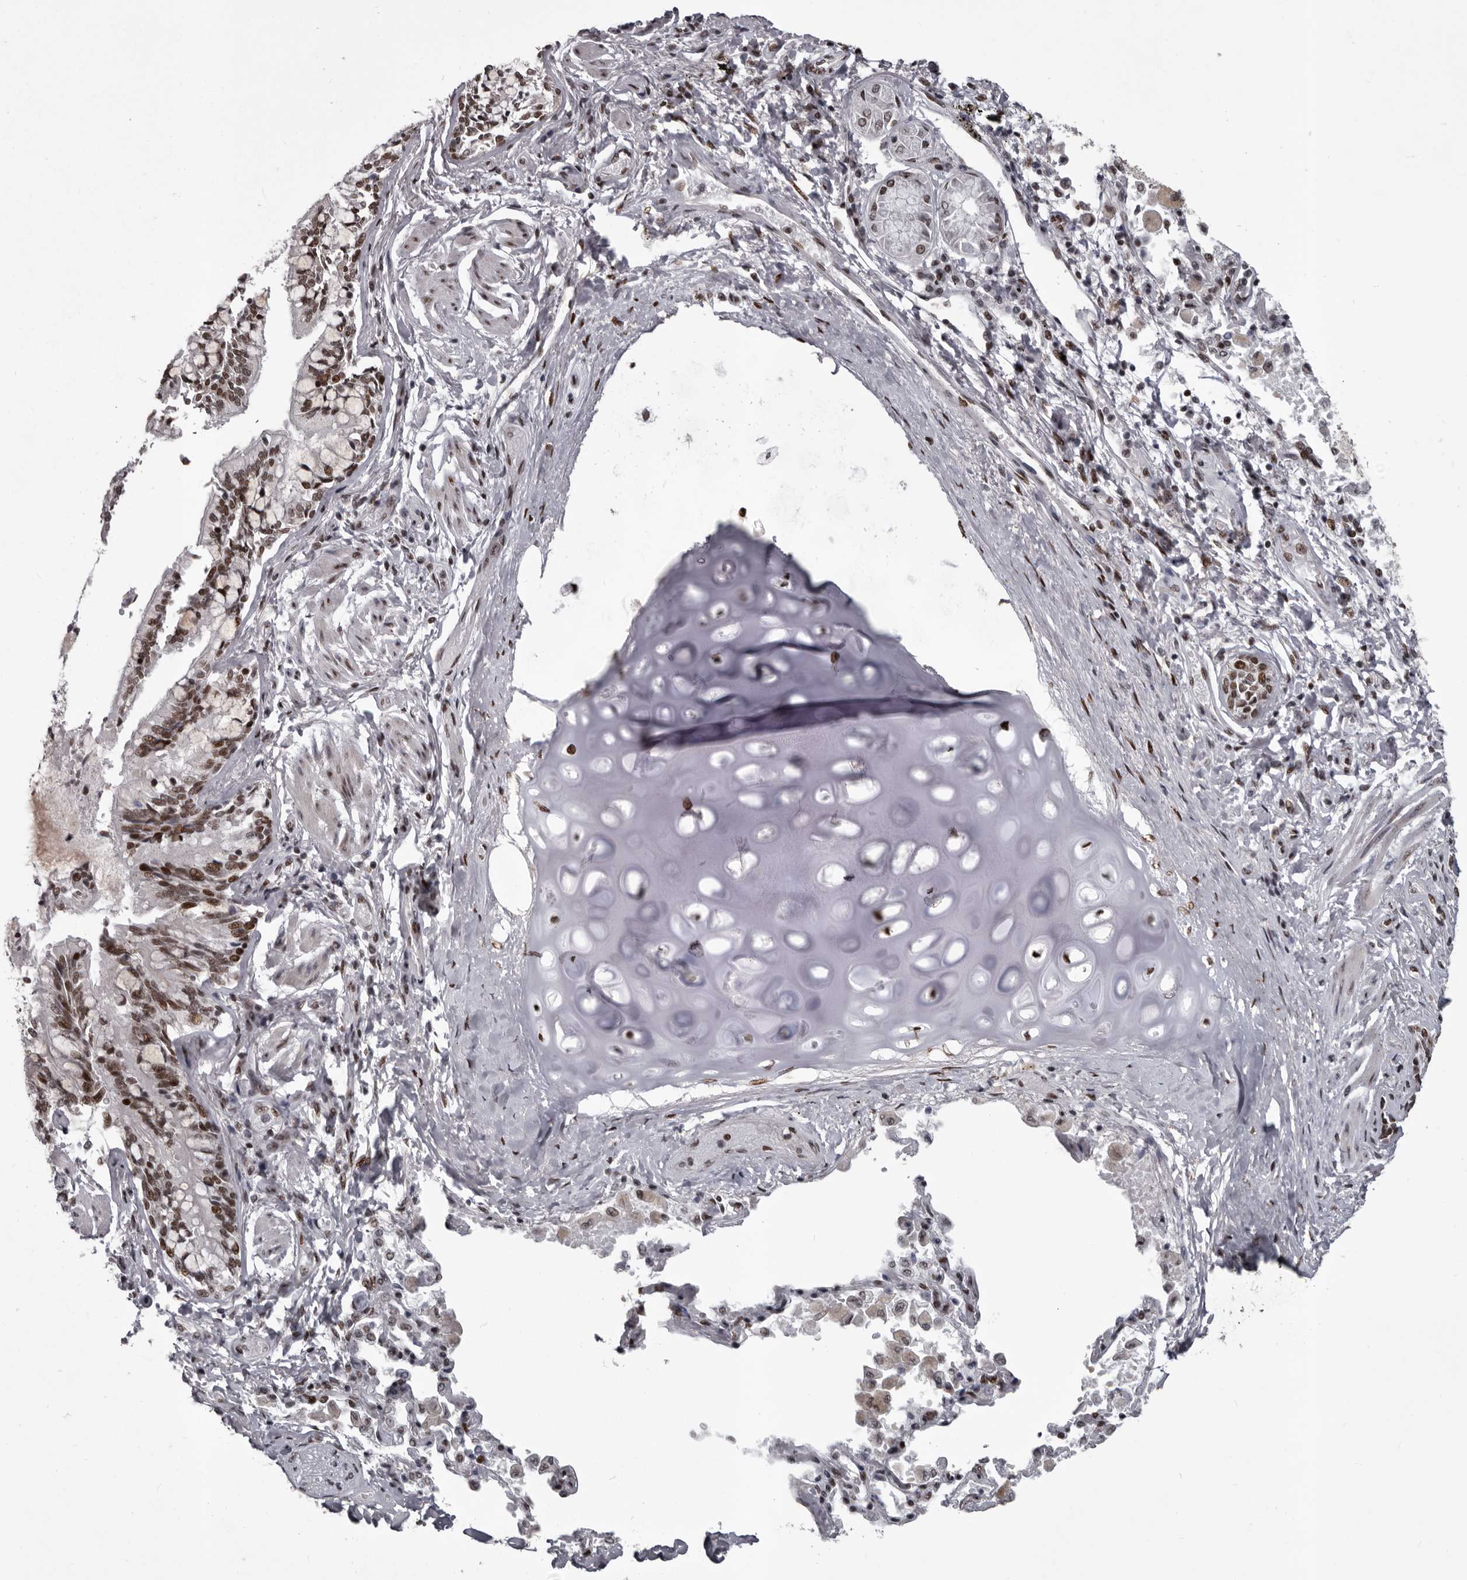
{"staining": {"intensity": "strong", "quantity": ">75%", "location": "nuclear"}, "tissue": "bronchus", "cell_type": "Respiratory epithelial cells", "image_type": "normal", "snomed": [{"axis": "morphology", "description": "Normal tissue, NOS"}, {"axis": "morphology", "description": "Inflammation, NOS"}, {"axis": "topography", "description": "Lung"}], "caption": "IHC of unremarkable human bronchus exhibits high levels of strong nuclear positivity in about >75% of respiratory epithelial cells.", "gene": "NUMA1", "patient": {"sex": "female", "age": 46}}